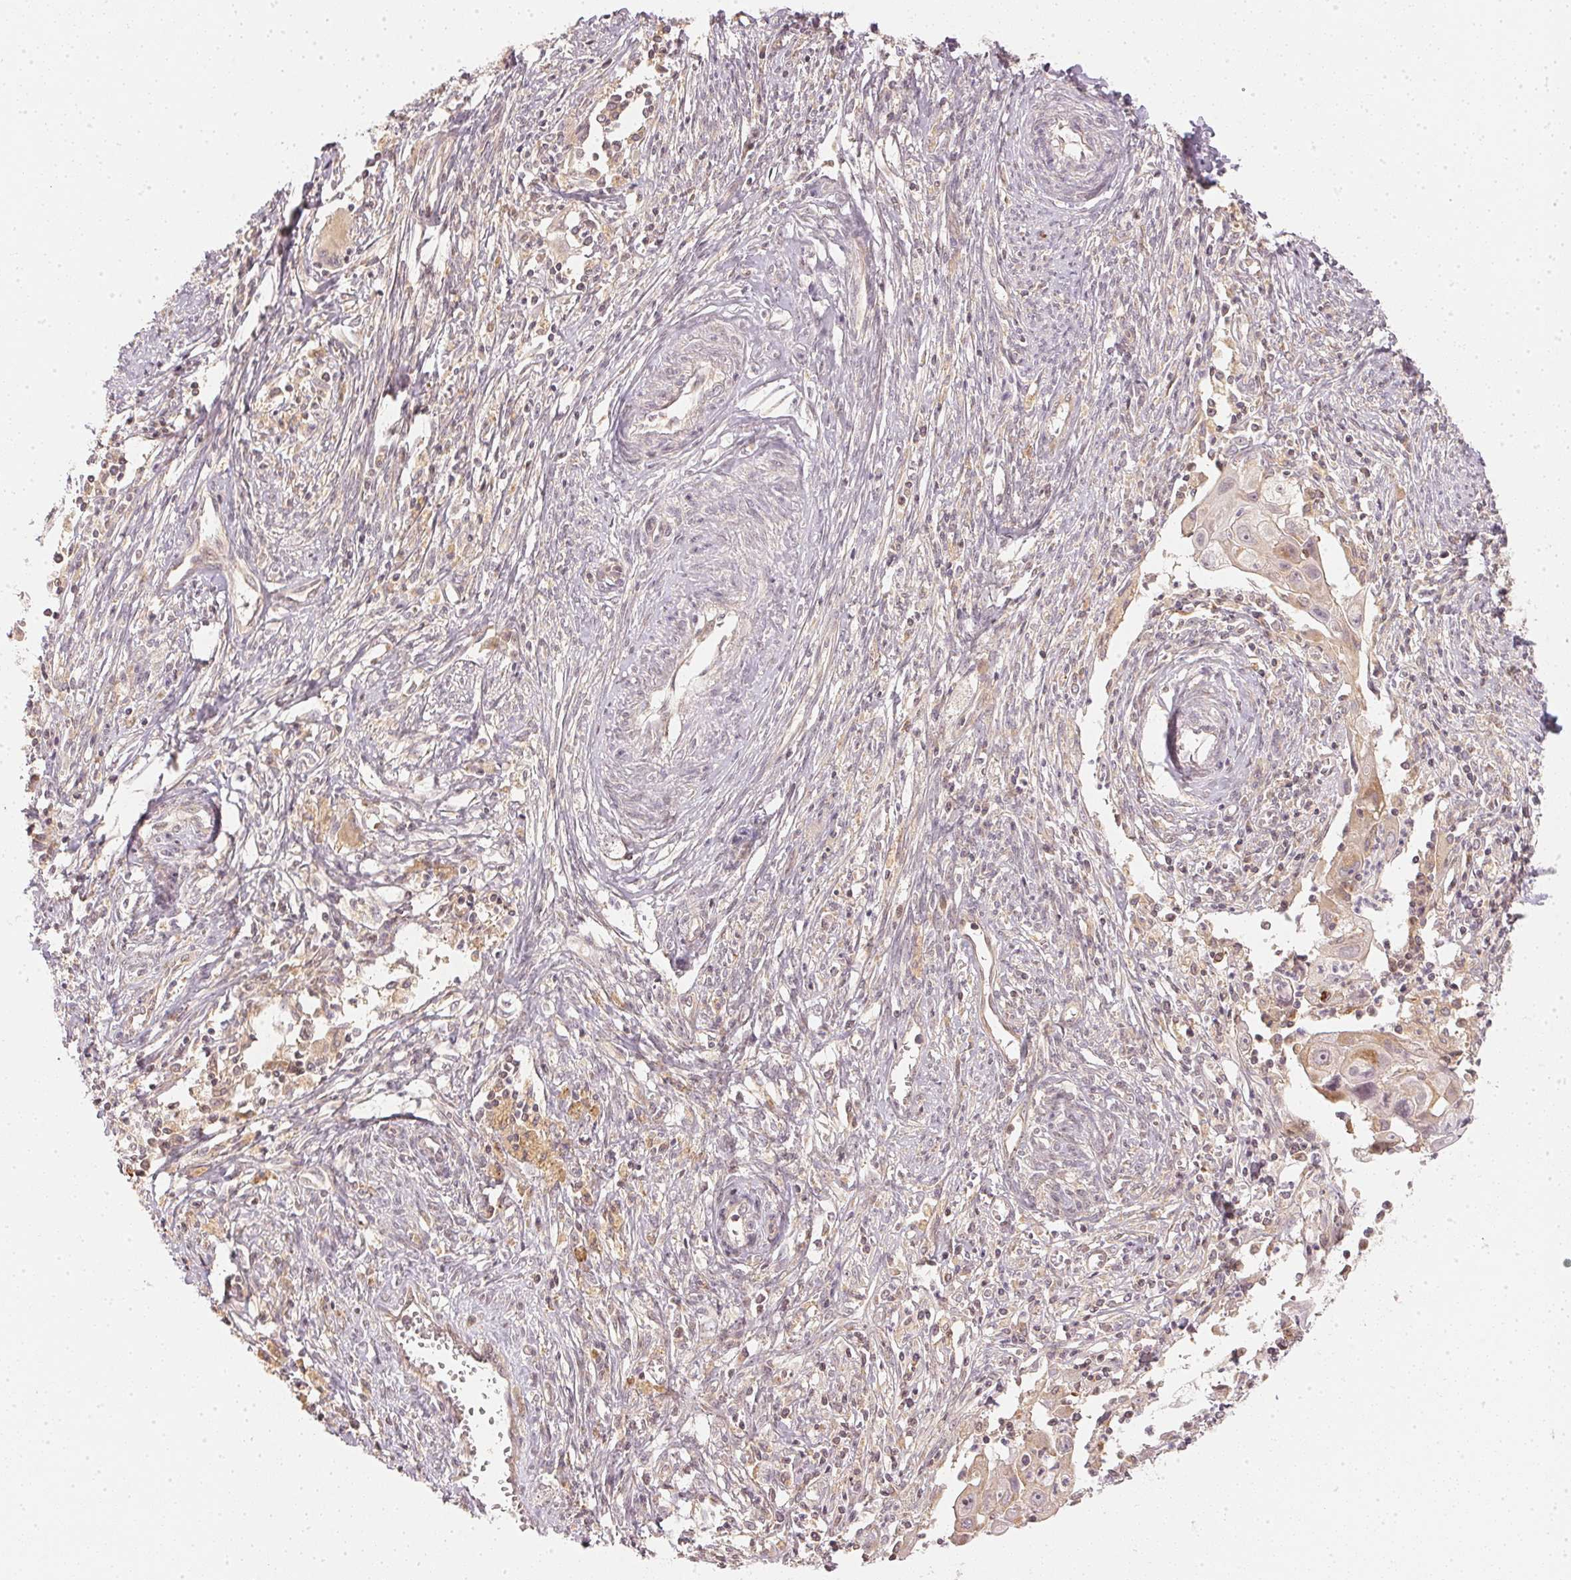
{"staining": {"intensity": "weak", "quantity": "<25%", "location": "cytoplasmic/membranous"}, "tissue": "cervical cancer", "cell_type": "Tumor cells", "image_type": "cancer", "snomed": [{"axis": "morphology", "description": "Squamous cell carcinoma, NOS"}, {"axis": "topography", "description": "Cervix"}], "caption": "Immunohistochemistry (IHC) photomicrograph of neoplastic tissue: human cervical cancer stained with DAB (3,3'-diaminobenzidine) exhibits no significant protein staining in tumor cells.", "gene": "WDR54", "patient": {"sex": "female", "age": 30}}